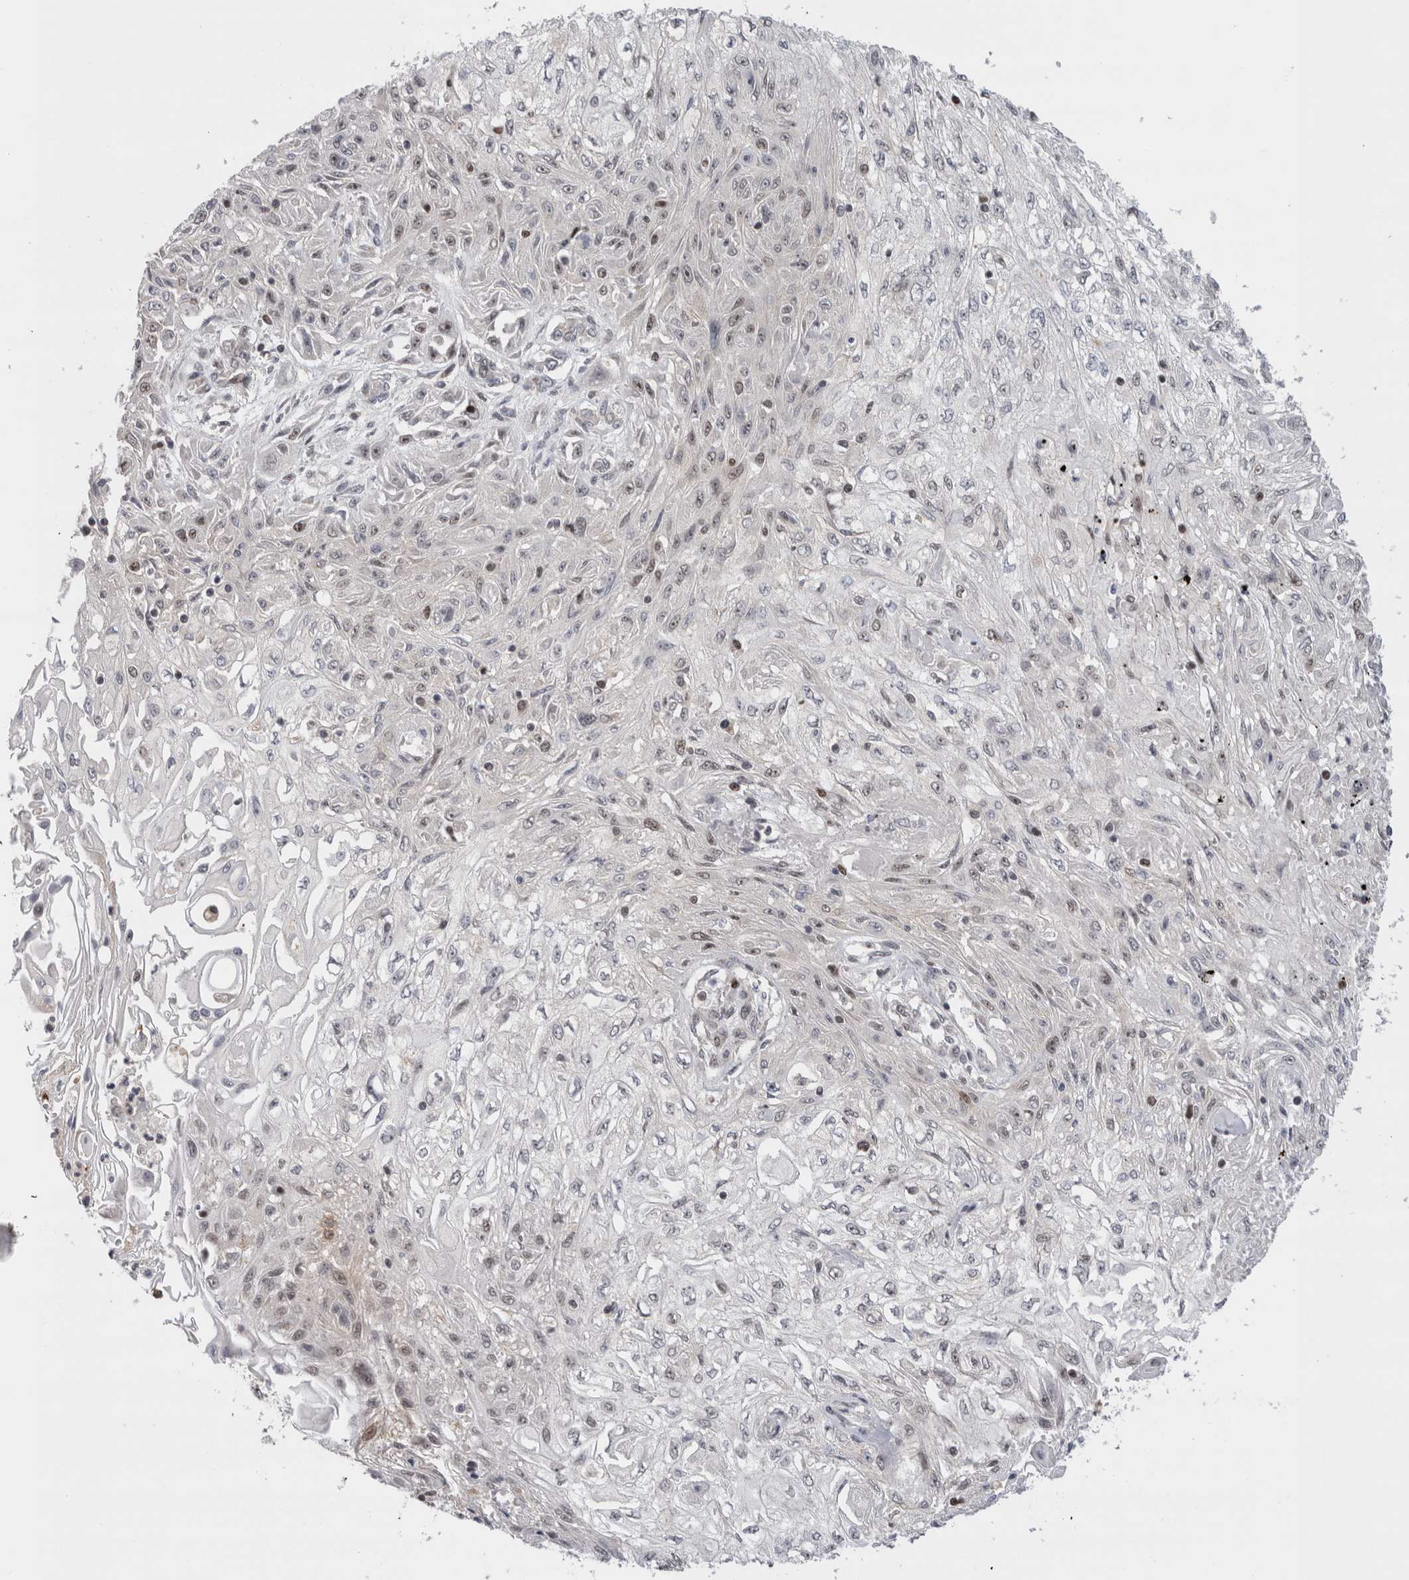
{"staining": {"intensity": "weak", "quantity": "<25%", "location": "nuclear"}, "tissue": "skin cancer", "cell_type": "Tumor cells", "image_type": "cancer", "snomed": [{"axis": "morphology", "description": "Squamous cell carcinoma, NOS"}, {"axis": "morphology", "description": "Squamous cell carcinoma, metastatic, NOS"}, {"axis": "topography", "description": "Skin"}, {"axis": "topography", "description": "Lymph node"}], "caption": "This is a micrograph of IHC staining of skin cancer (squamous cell carcinoma), which shows no expression in tumor cells. (DAB (3,3'-diaminobenzidine) IHC with hematoxylin counter stain).", "gene": "ZNF521", "patient": {"sex": "male", "age": 75}}